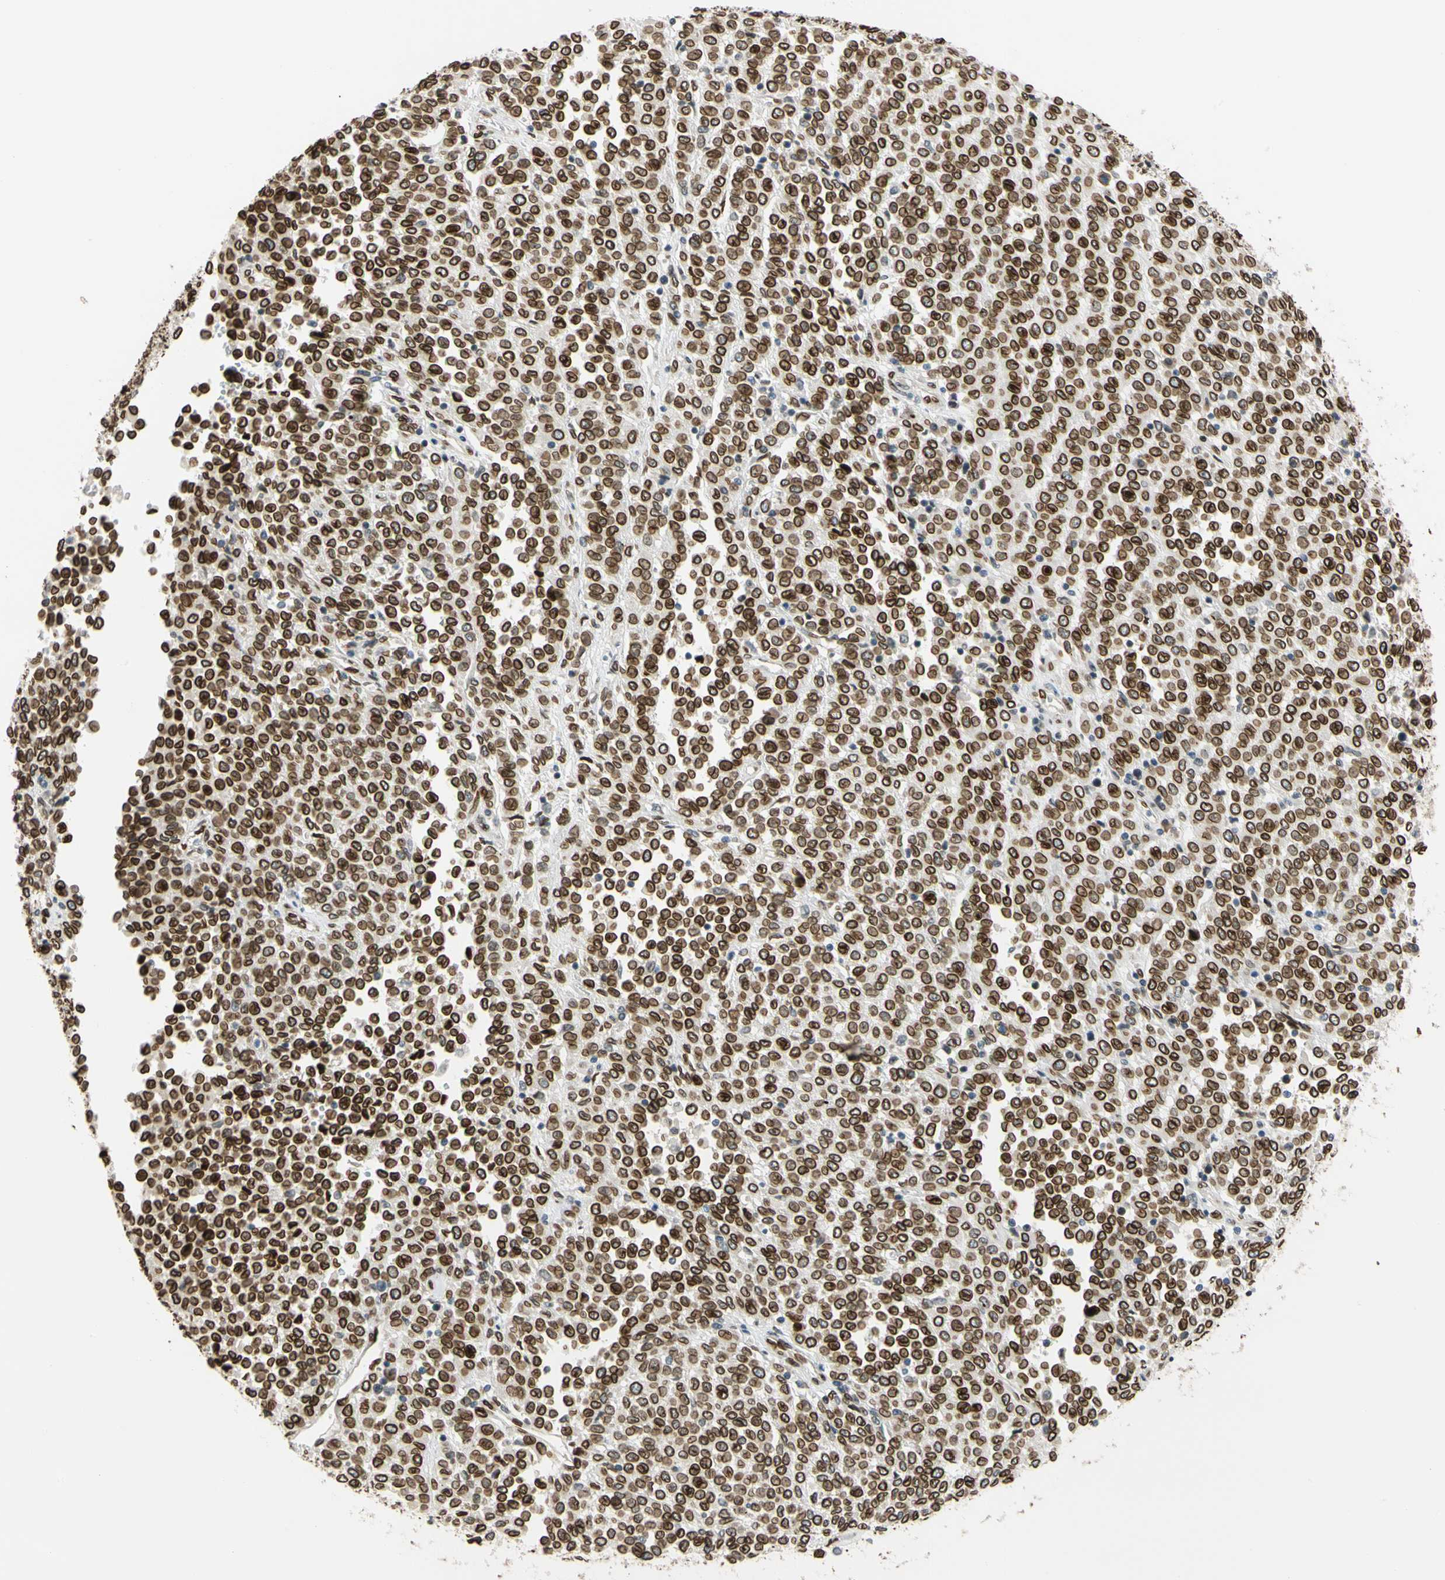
{"staining": {"intensity": "strong", "quantity": ">75%", "location": "cytoplasmic/membranous,nuclear"}, "tissue": "melanoma", "cell_type": "Tumor cells", "image_type": "cancer", "snomed": [{"axis": "morphology", "description": "Malignant melanoma, Metastatic site"}, {"axis": "topography", "description": "Pancreas"}], "caption": "Approximately >75% of tumor cells in human malignant melanoma (metastatic site) display strong cytoplasmic/membranous and nuclear protein expression as visualized by brown immunohistochemical staining.", "gene": "SUN1", "patient": {"sex": "female", "age": 30}}